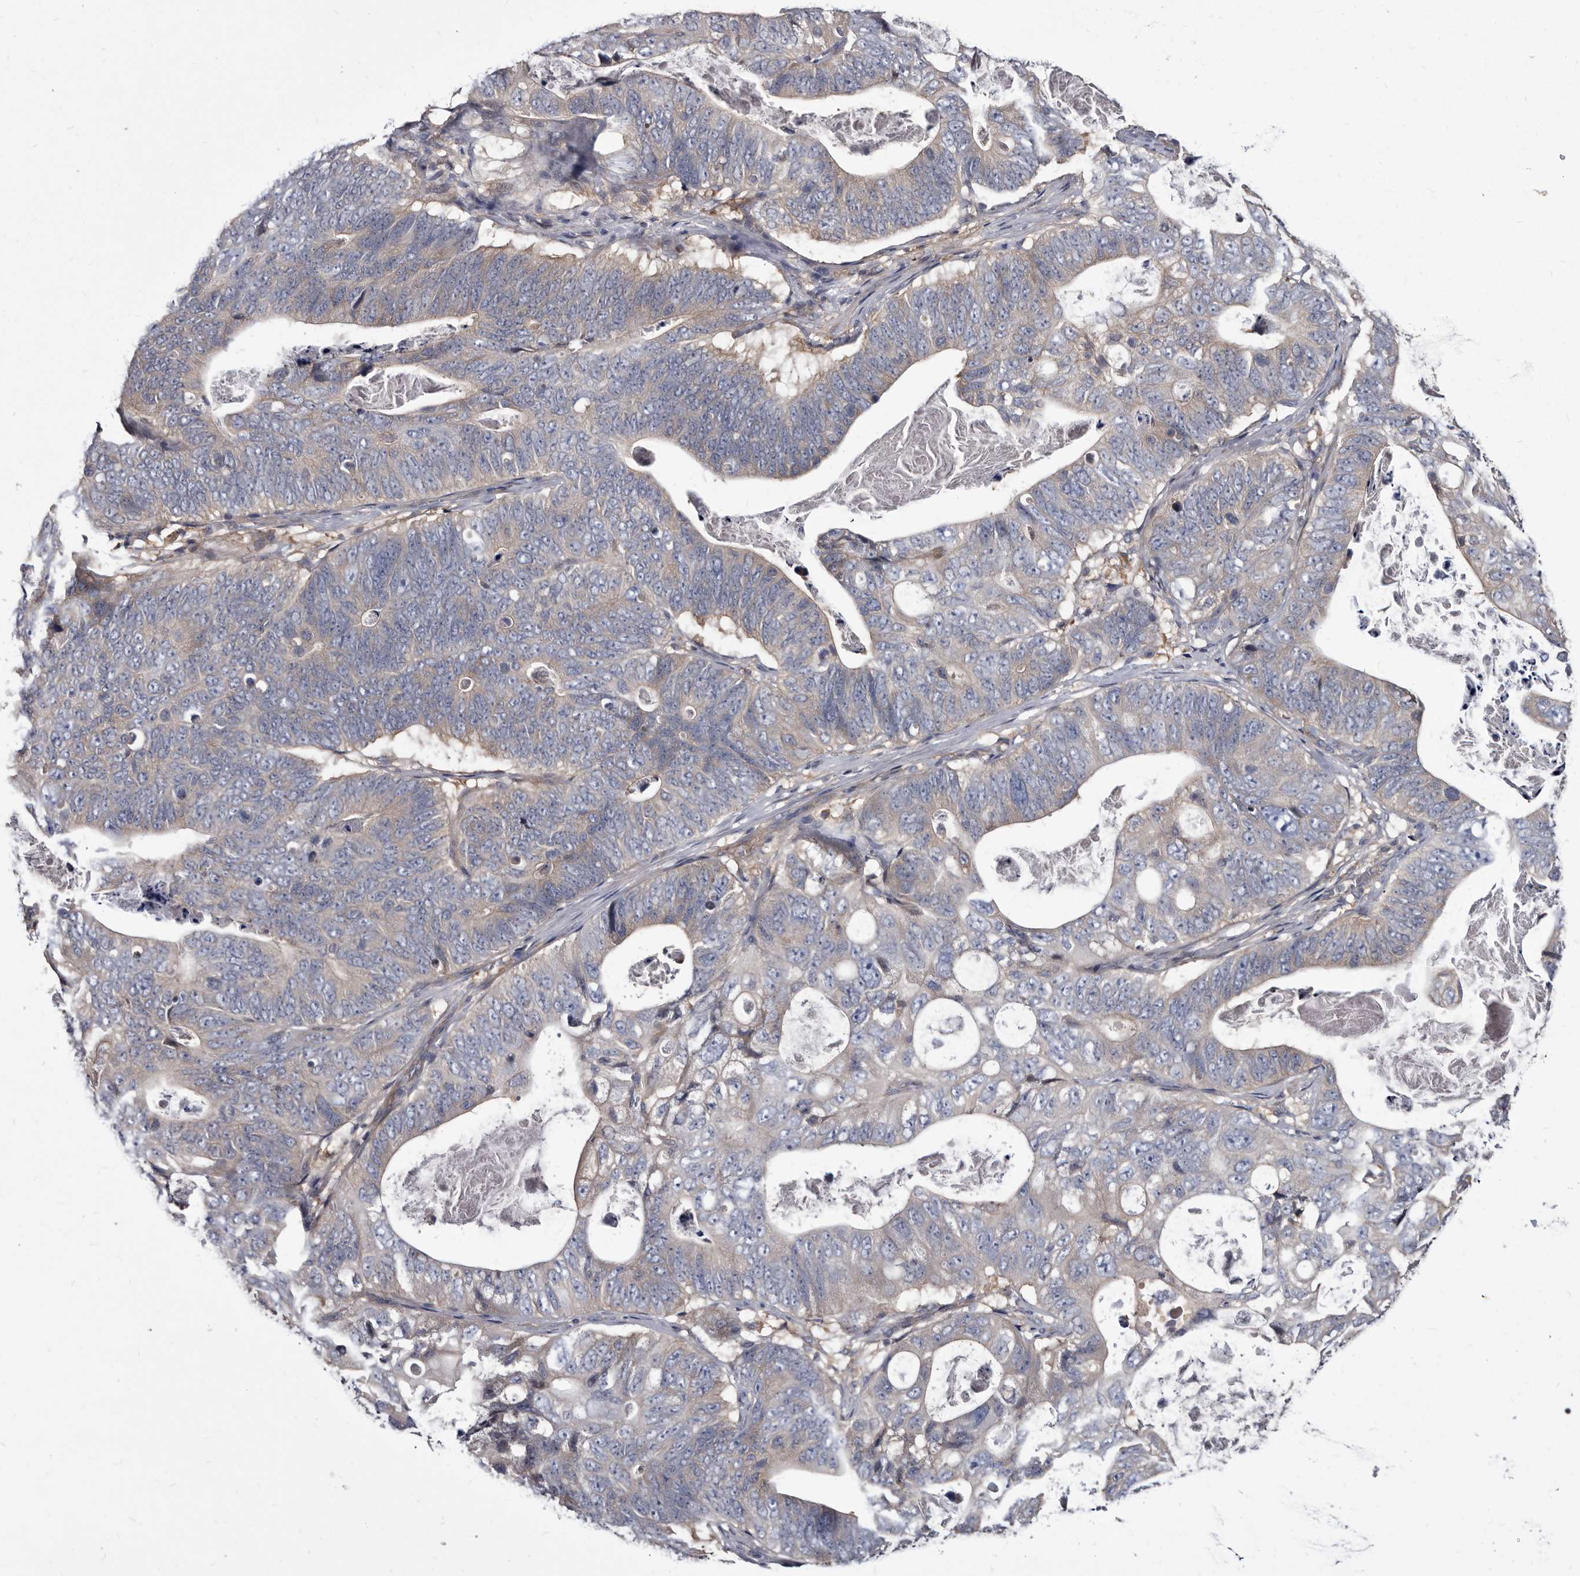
{"staining": {"intensity": "weak", "quantity": "<25%", "location": "cytoplasmic/membranous"}, "tissue": "stomach cancer", "cell_type": "Tumor cells", "image_type": "cancer", "snomed": [{"axis": "morphology", "description": "Normal tissue, NOS"}, {"axis": "morphology", "description": "Adenocarcinoma, NOS"}, {"axis": "topography", "description": "Stomach"}], "caption": "Stomach cancer was stained to show a protein in brown. There is no significant staining in tumor cells.", "gene": "ABCF2", "patient": {"sex": "female", "age": 89}}